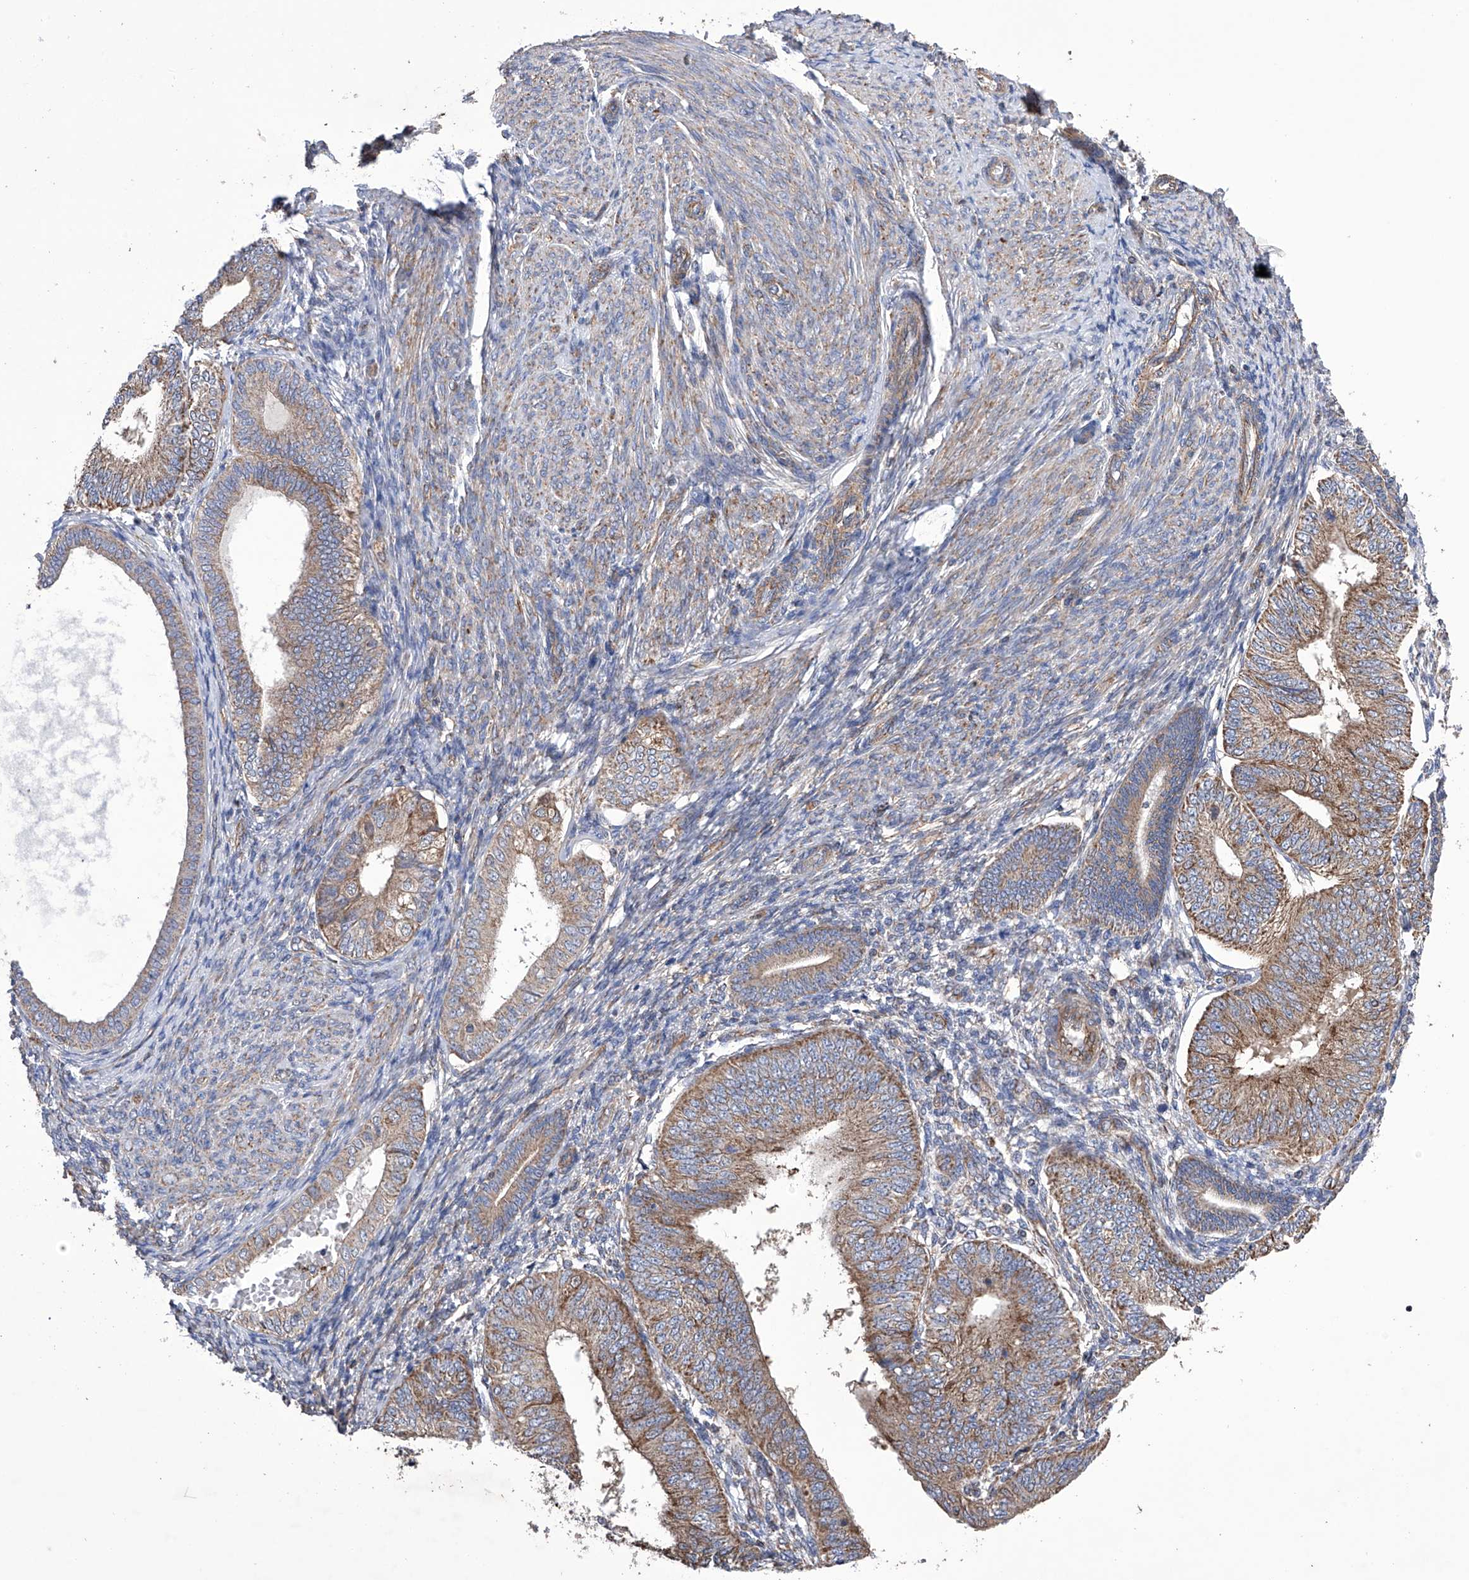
{"staining": {"intensity": "moderate", "quantity": ">75%", "location": "cytoplasmic/membranous"}, "tissue": "endometrial cancer", "cell_type": "Tumor cells", "image_type": "cancer", "snomed": [{"axis": "morphology", "description": "Adenocarcinoma, NOS"}, {"axis": "topography", "description": "Endometrium"}], "caption": "Moderate cytoplasmic/membranous expression is appreciated in approximately >75% of tumor cells in endometrial cancer (adenocarcinoma). The protein of interest is stained brown, and the nuclei are stained in blue (DAB (3,3'-diaminobenzidine) IHC with brightfield microscopy, high magnification).", "gene": "EFCAB2", "patient": {"sex": "female", "age": 58}}